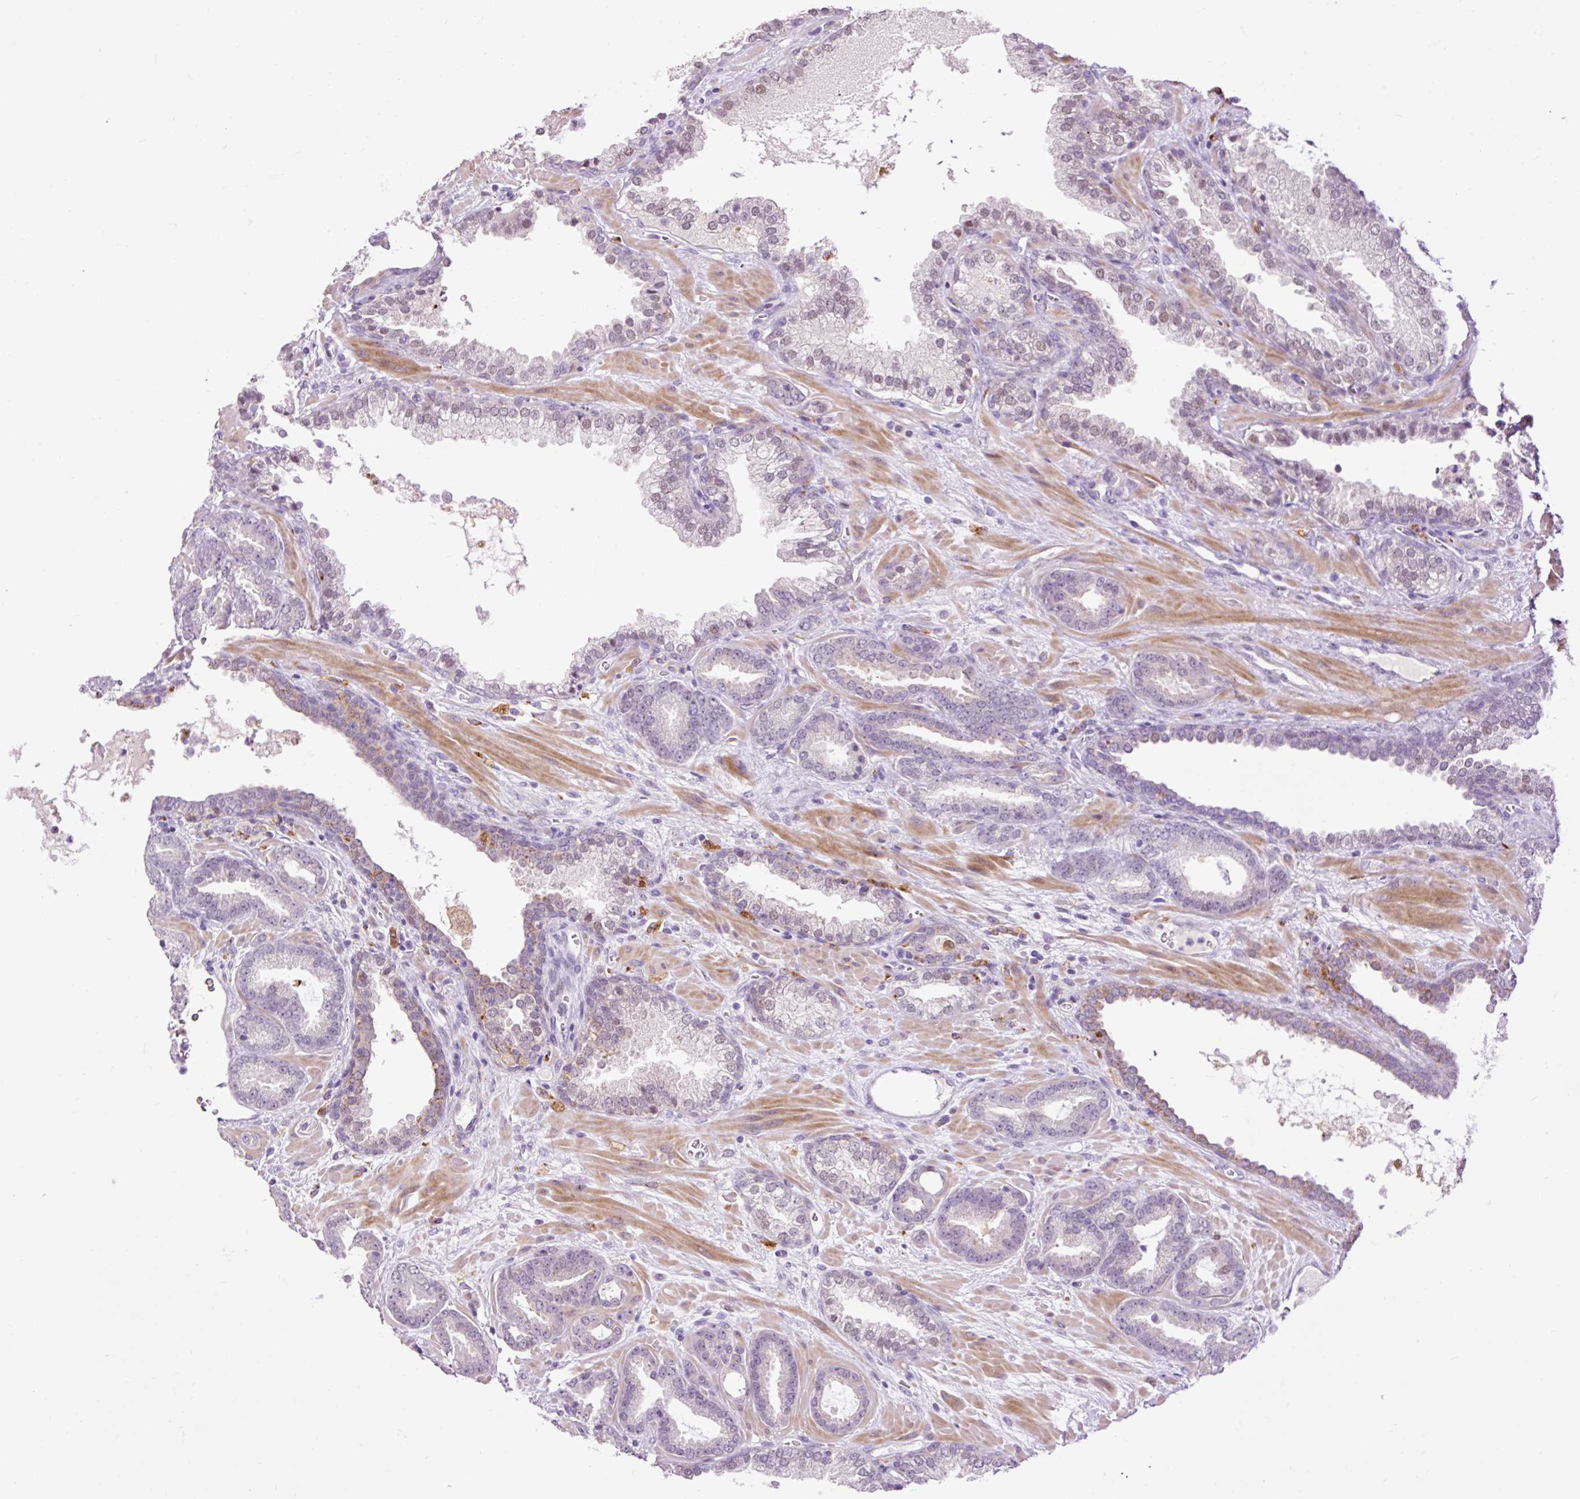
{"staining": {"intensity": "weak", "quantity": "25%-75%", "location": "nuclear"}, "tissue": "prostate cancer", "cell_type": "Tumor cells", "image_type": "cancer", "snomed": [{"axis": "morphology", "description": "Adenocarcinoma, Low grade"}, {"axis": "topography", "description": "Prostate"}], "caption": "A micrograph showing weak nuclear staining in approximately 25%-75% of tumor cells in prostate adenocarcinoma (low-grade), as visualized by brown immunohistochemical staining.", "gene": "LY86", "patient": {"sex": "male", "age": 62}}